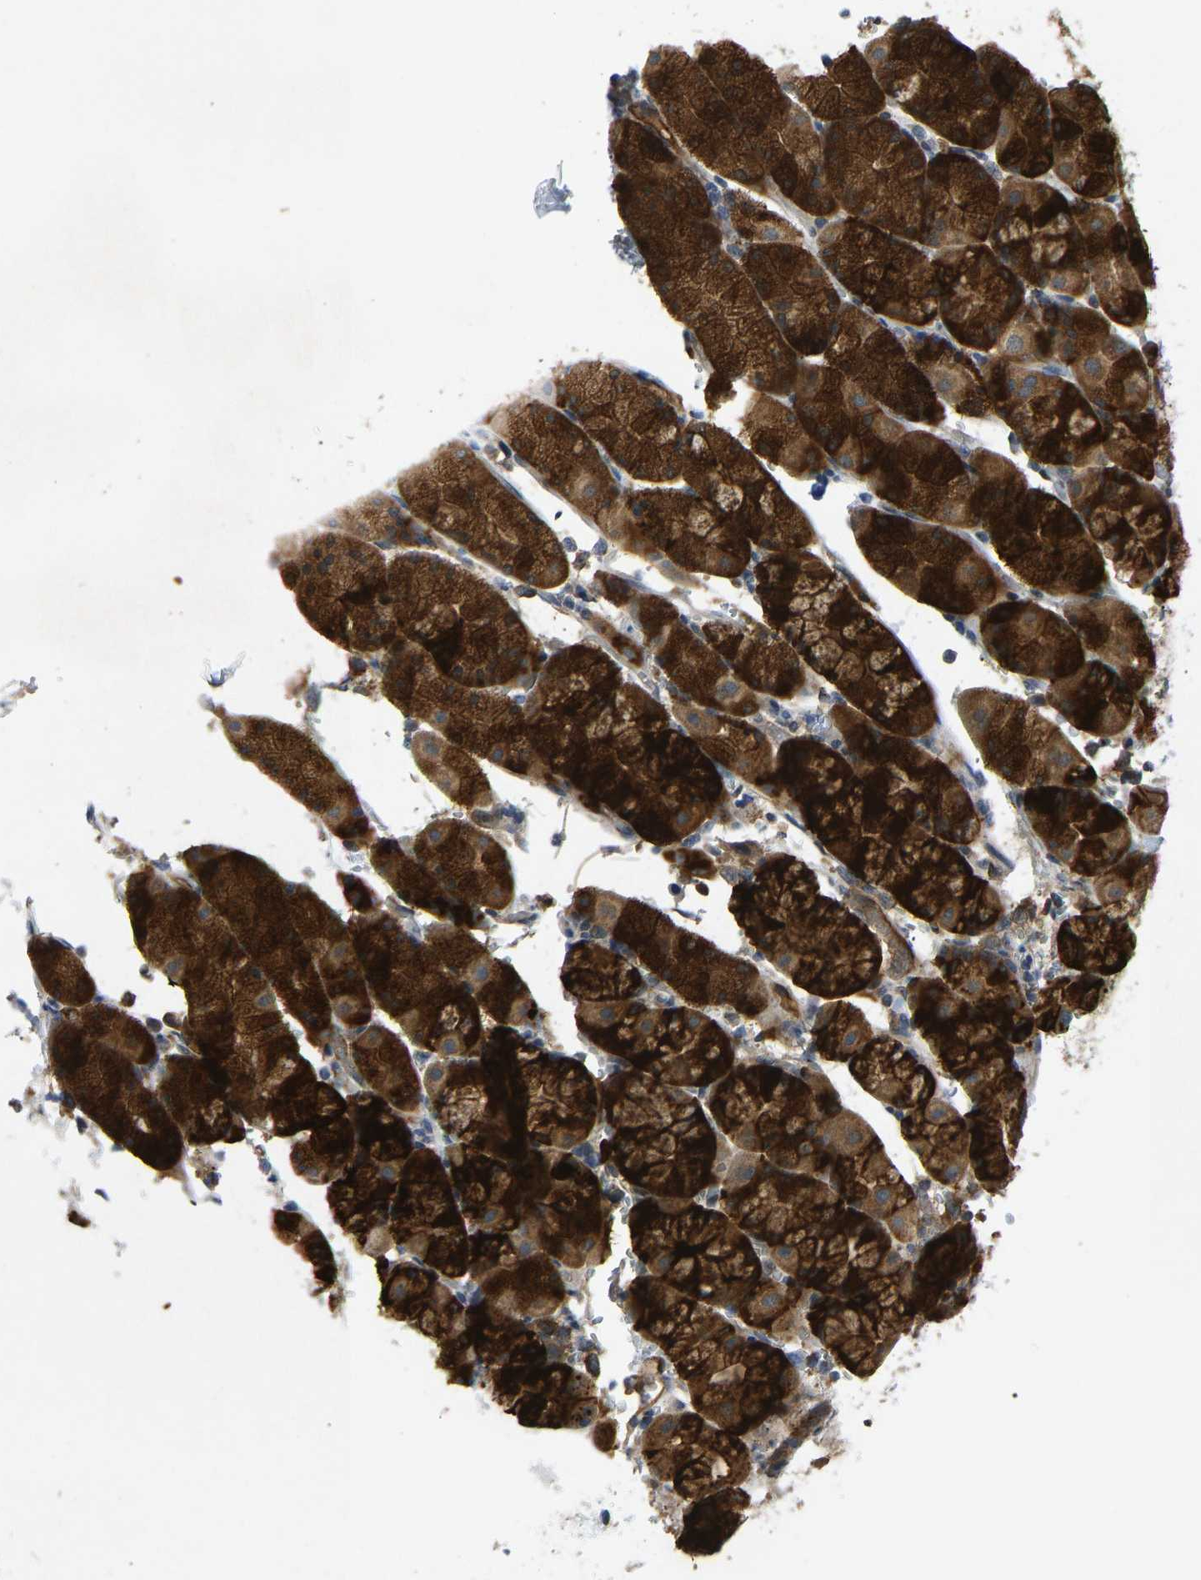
{"staining": {"intensity": "strong", "quantity": ">75%", "location": "cytoplasmic/membranous"}, "tissue": "stomach", "cell_type": "Glandular cells", "image_type": "normal", "snomed": [{"axis": "morphology", "description": "Normal tissue, NOS"}, {"axis": "morphology", "description": "Carcinoid, malignant, NOS"}, {"axis": "topography", "description": "Stomach, upper"}], "caption": "Immunohistochemical staining of unremarkable stomach displays >75% levels of strong cytoplasmic/membranous protein expression in about >75% of glandular cells. Using DAB (brown) and hematoxylin (blue) stains, captured at high magnification using brightfield microscopy.", "gene": "CCT8", "patient": {"sex": "male", "age": 39}}